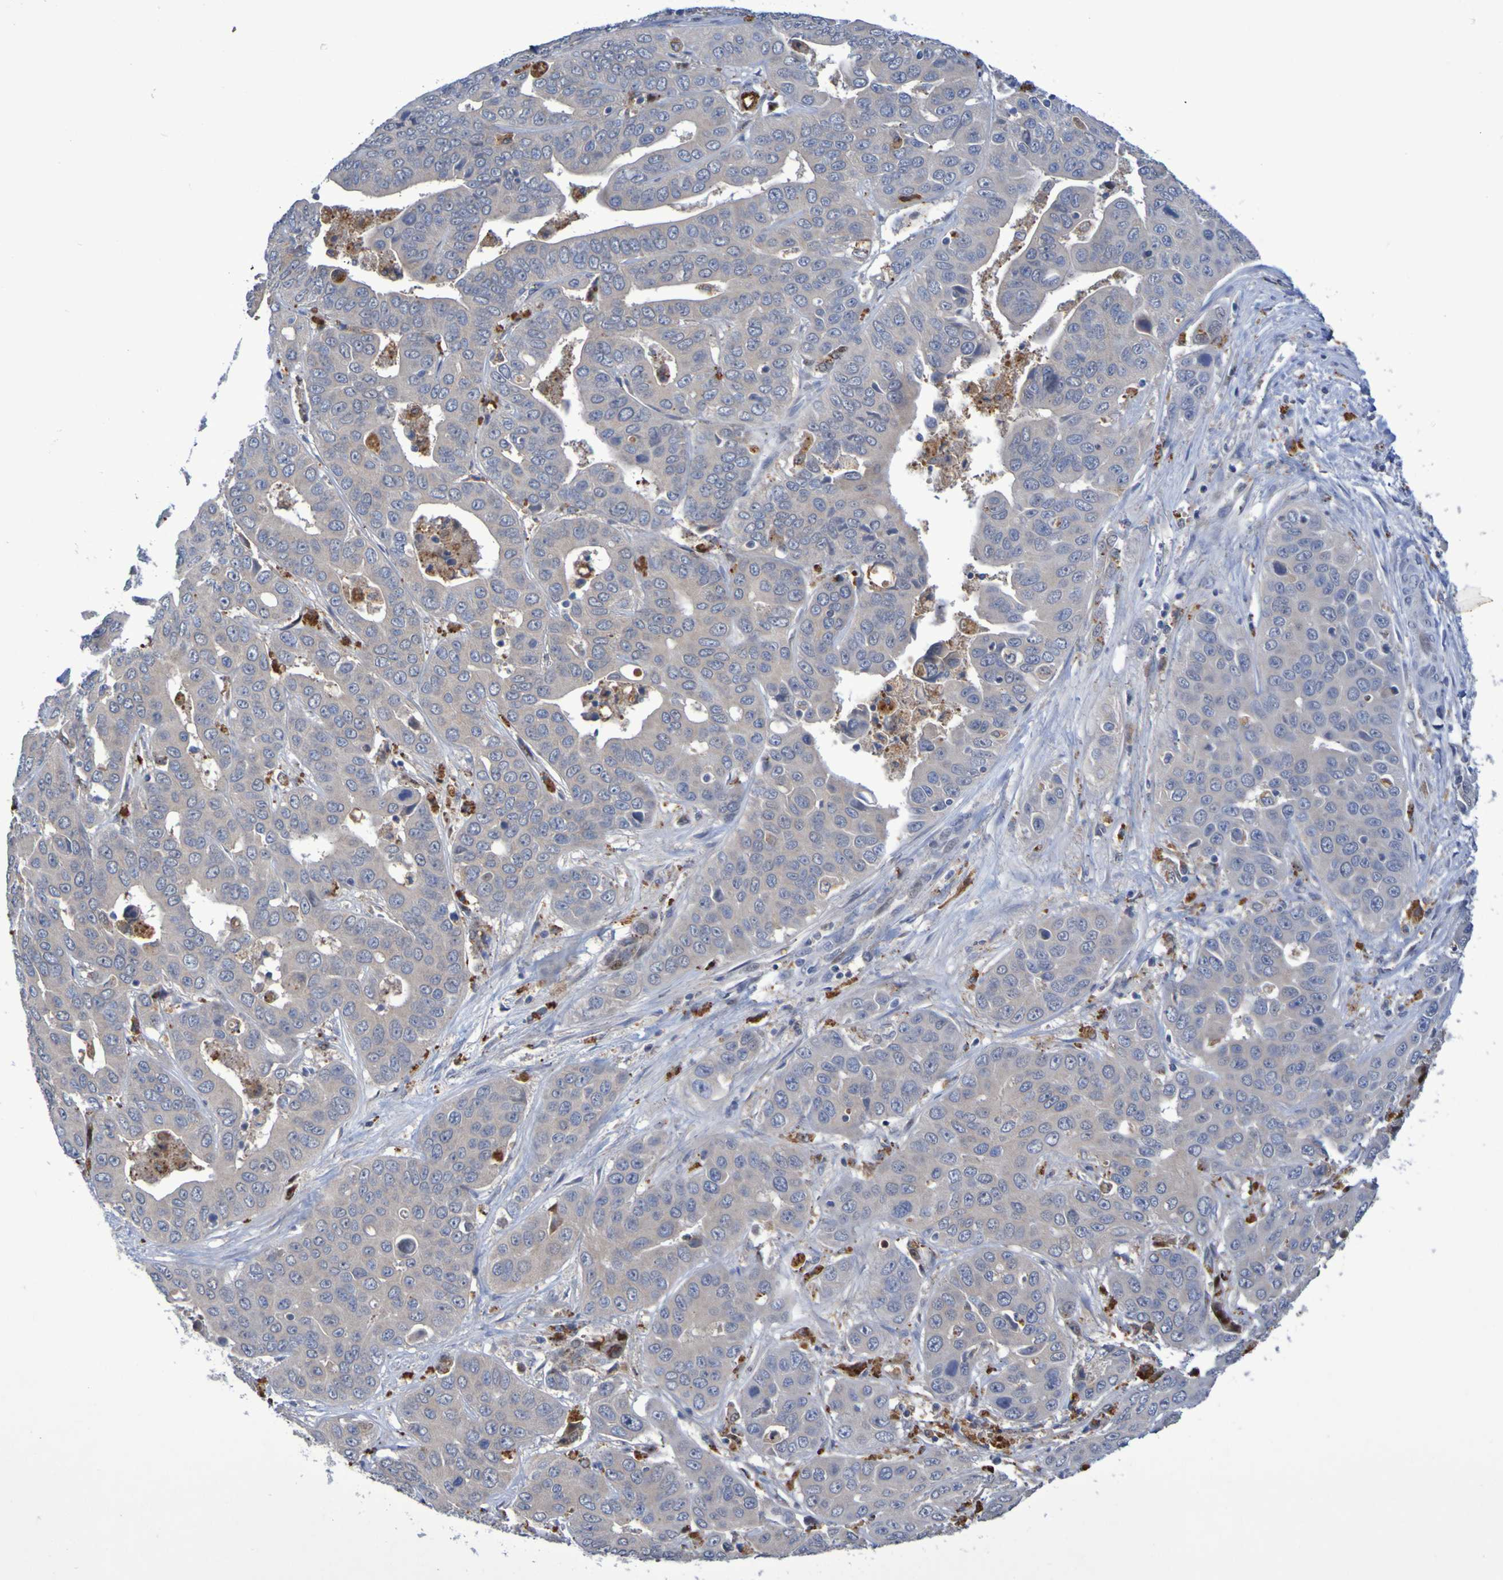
{"staining": {"intensity": "negative", "quantity": "none", "location": "none"}, "tissue": "liver cancer", "cell_type": "Tumor cells", "image_type": "cancer", "snomed": [{"axis": "morphology", "description": "Cholangiocarcinoma"}, {"axis": "topography", "description": "Liver"}], "caption": "A micrograph of human liver cancer (cholangiocarcinoma) is negative for staining in tumor cells.", "gene": "FBP2", "patient": {"sex": "female", "age": 52}}